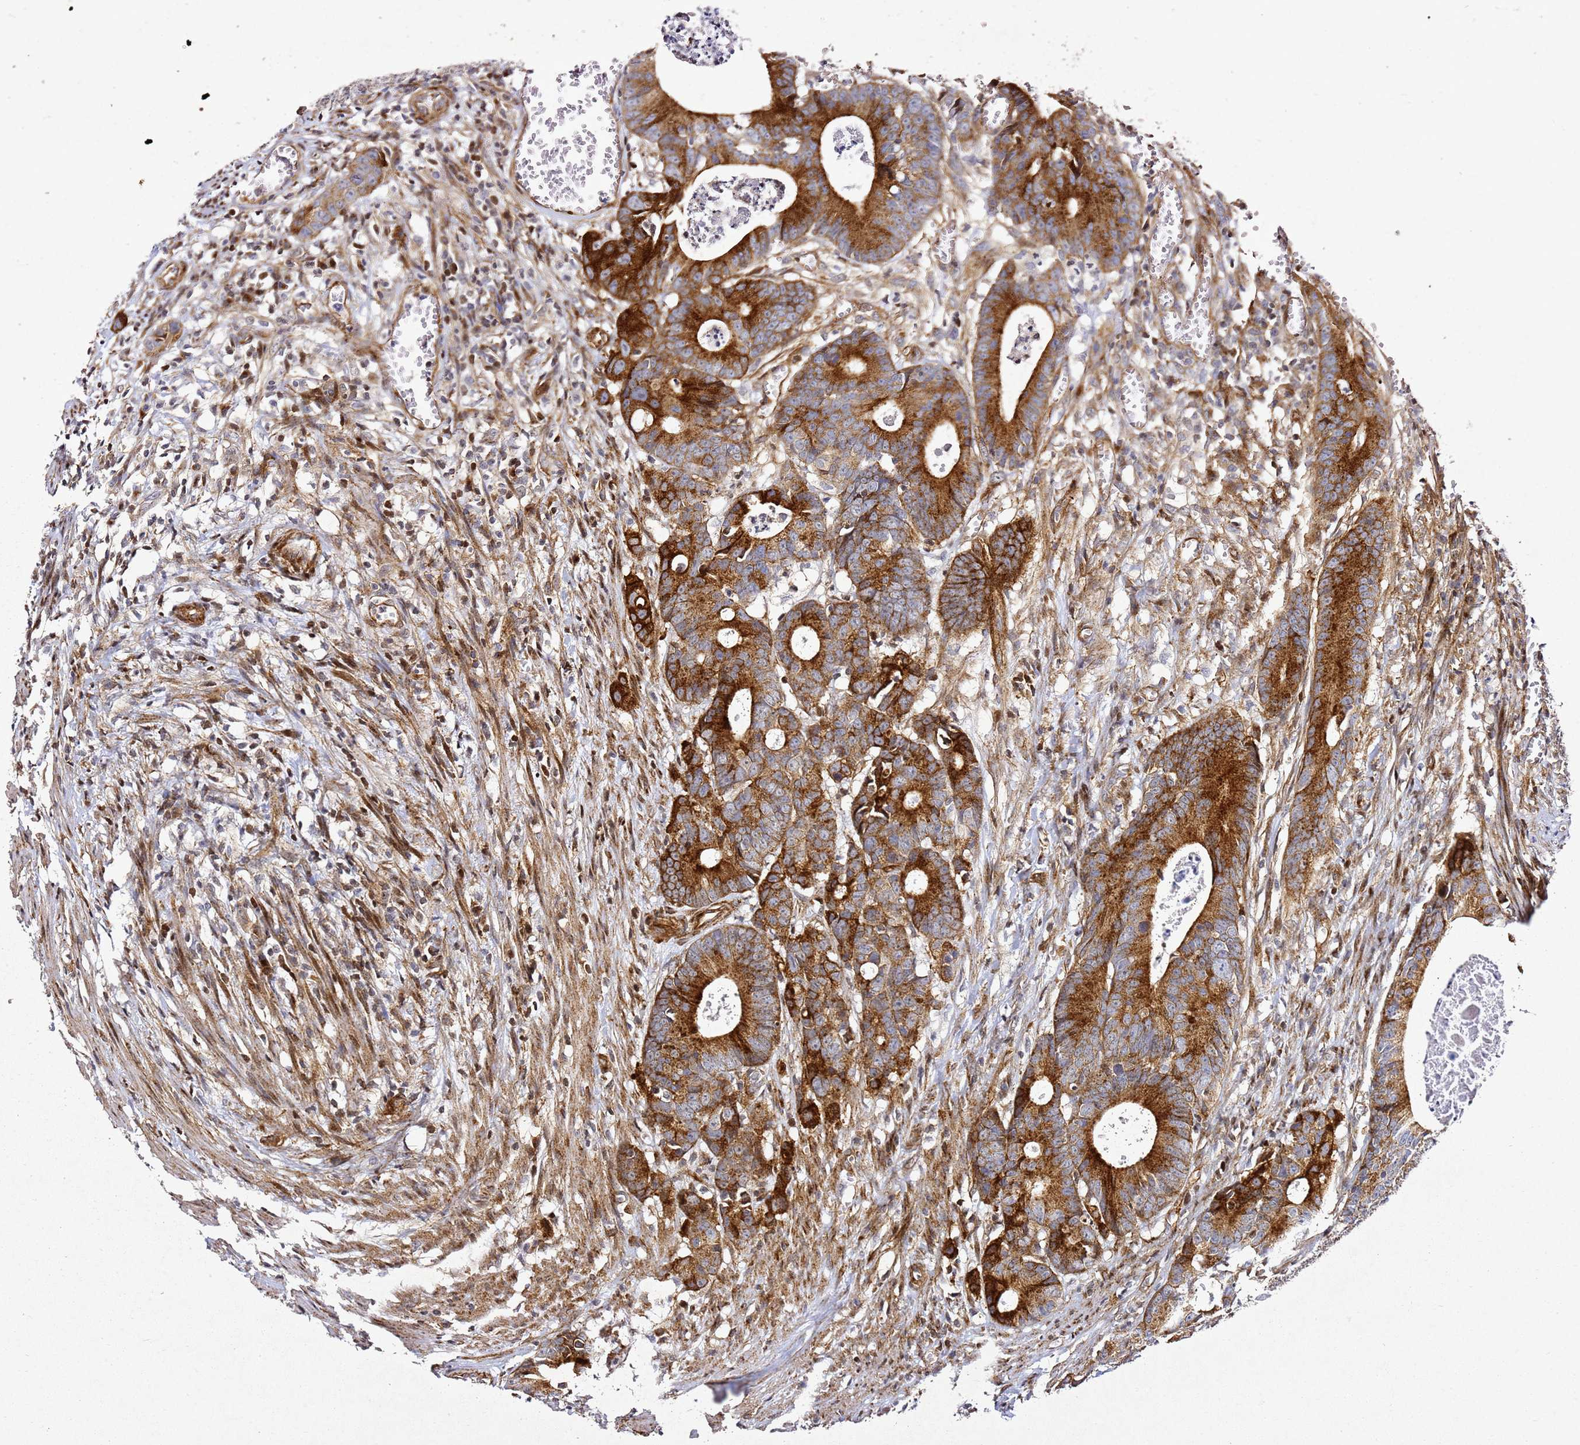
{"staining": {"intensity": "strong", "quantity": "25%-75%", "location": "cytoplasmic/membranous"}, "tissue": "colorectal cancer", "cell_type": "Tumor cells", "image_type": "cancer", "snomed": [{"axis": "morphology", "description": "Adenocarcinoma, NOS"}, {"axis": "topography", "description": "Colon"}], "caption": "Immunohistochemistry of colorectal cancer shows high levels of strong cytoplasmic/membranous staining in about 25%-75% of tumor cells.", "gene": "ZNF296", "patient": {"sex": "female", "age": 57}}